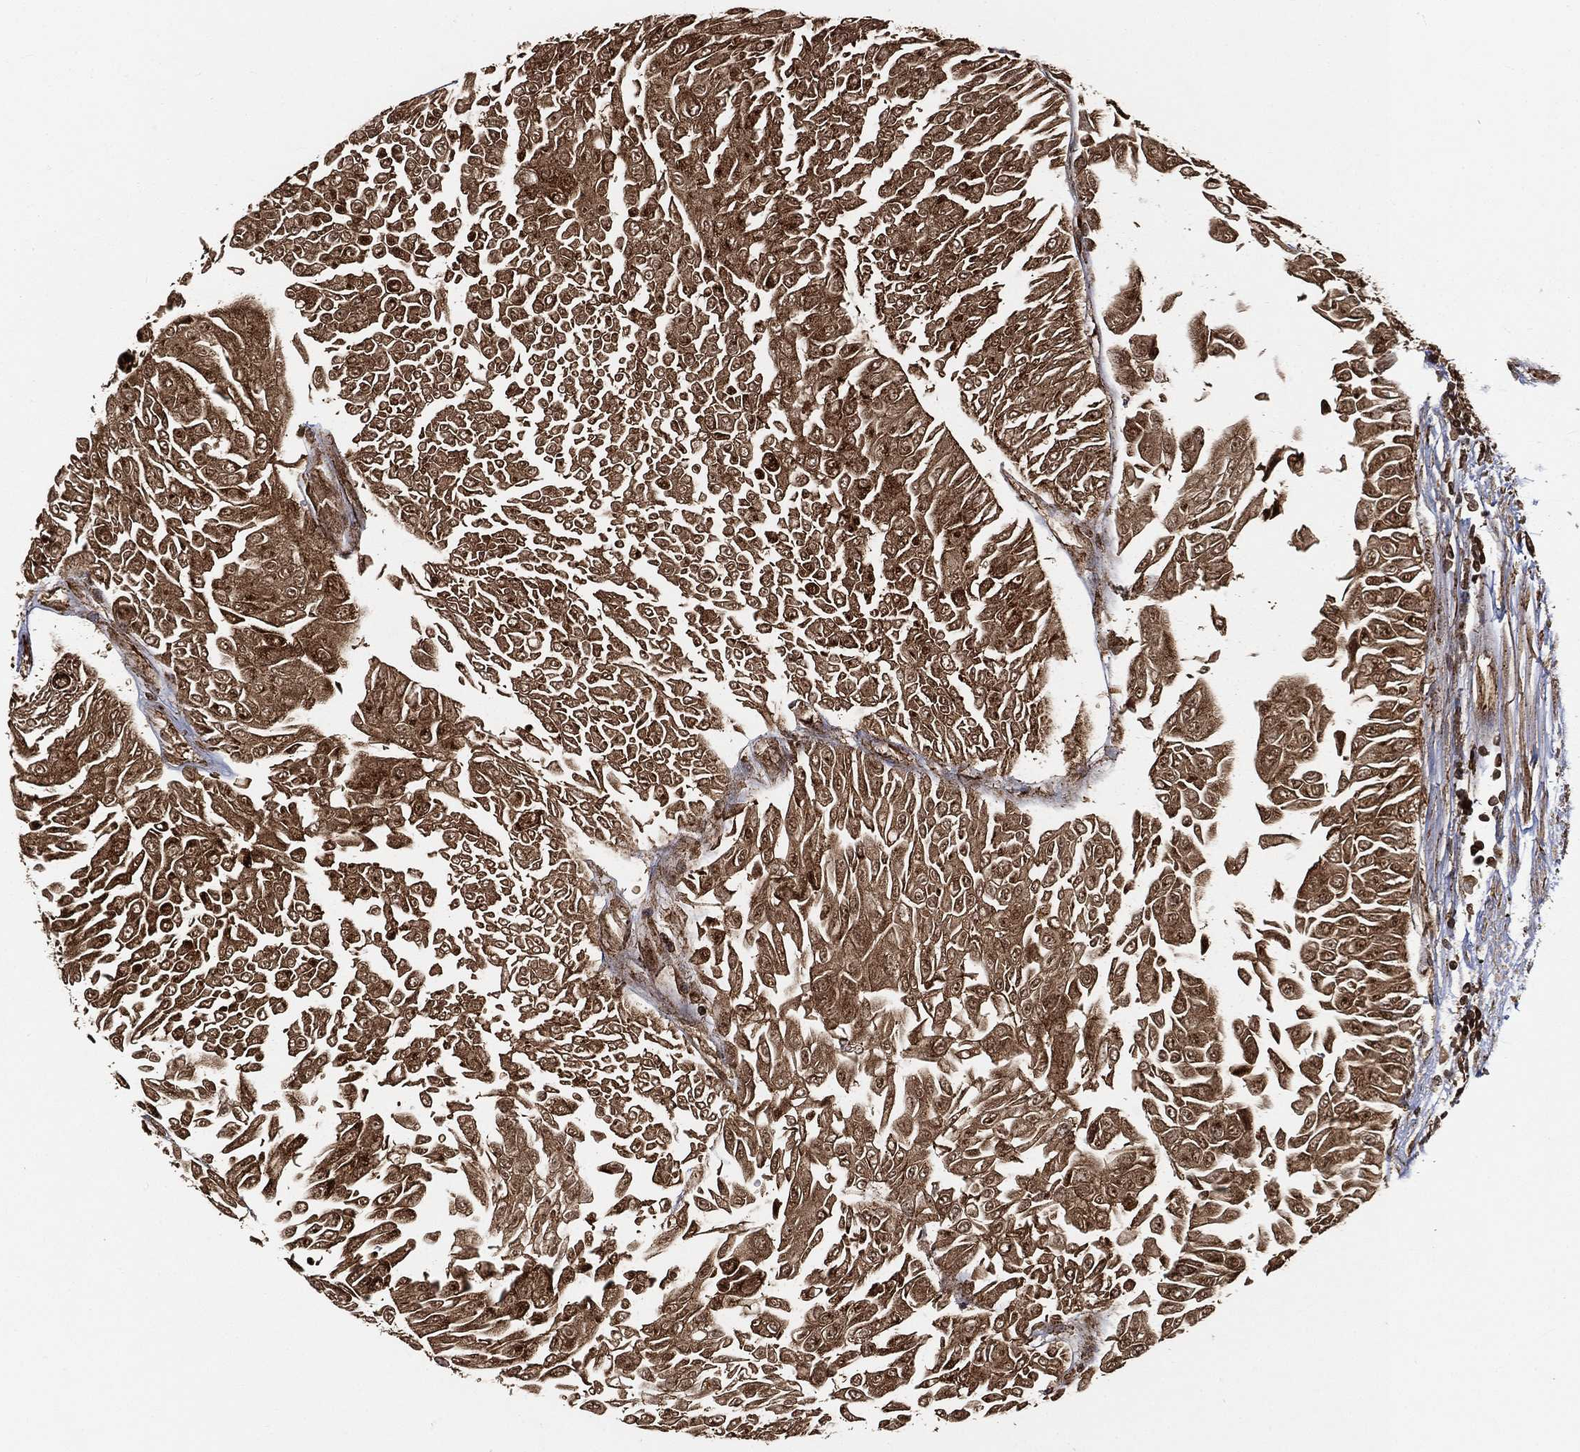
{"staining": {"intensity": "strong", "quantity": ">75%", "location": "cytoplasmic/membranous"}, "tissue": "urothelial cancer", "cell_type": "Tumor cells", "image_type": "cancer", "snomed": [{"axis": "morphology", "description": "Urothelial carcinoma, Low grade"}, {"axis": "topography", "description": "Urinary bladder"}], "caption": "Tumor cells display high levels of strong cytoplasmic/membranous staining in approximately >75% of cells in low-grade urothelial carcinoma. The protein of interest is shown in brown color, while the nuclei are stained blue.", "gene": "SLC38A7", "patient": {"sex": "male", "age": 67}}